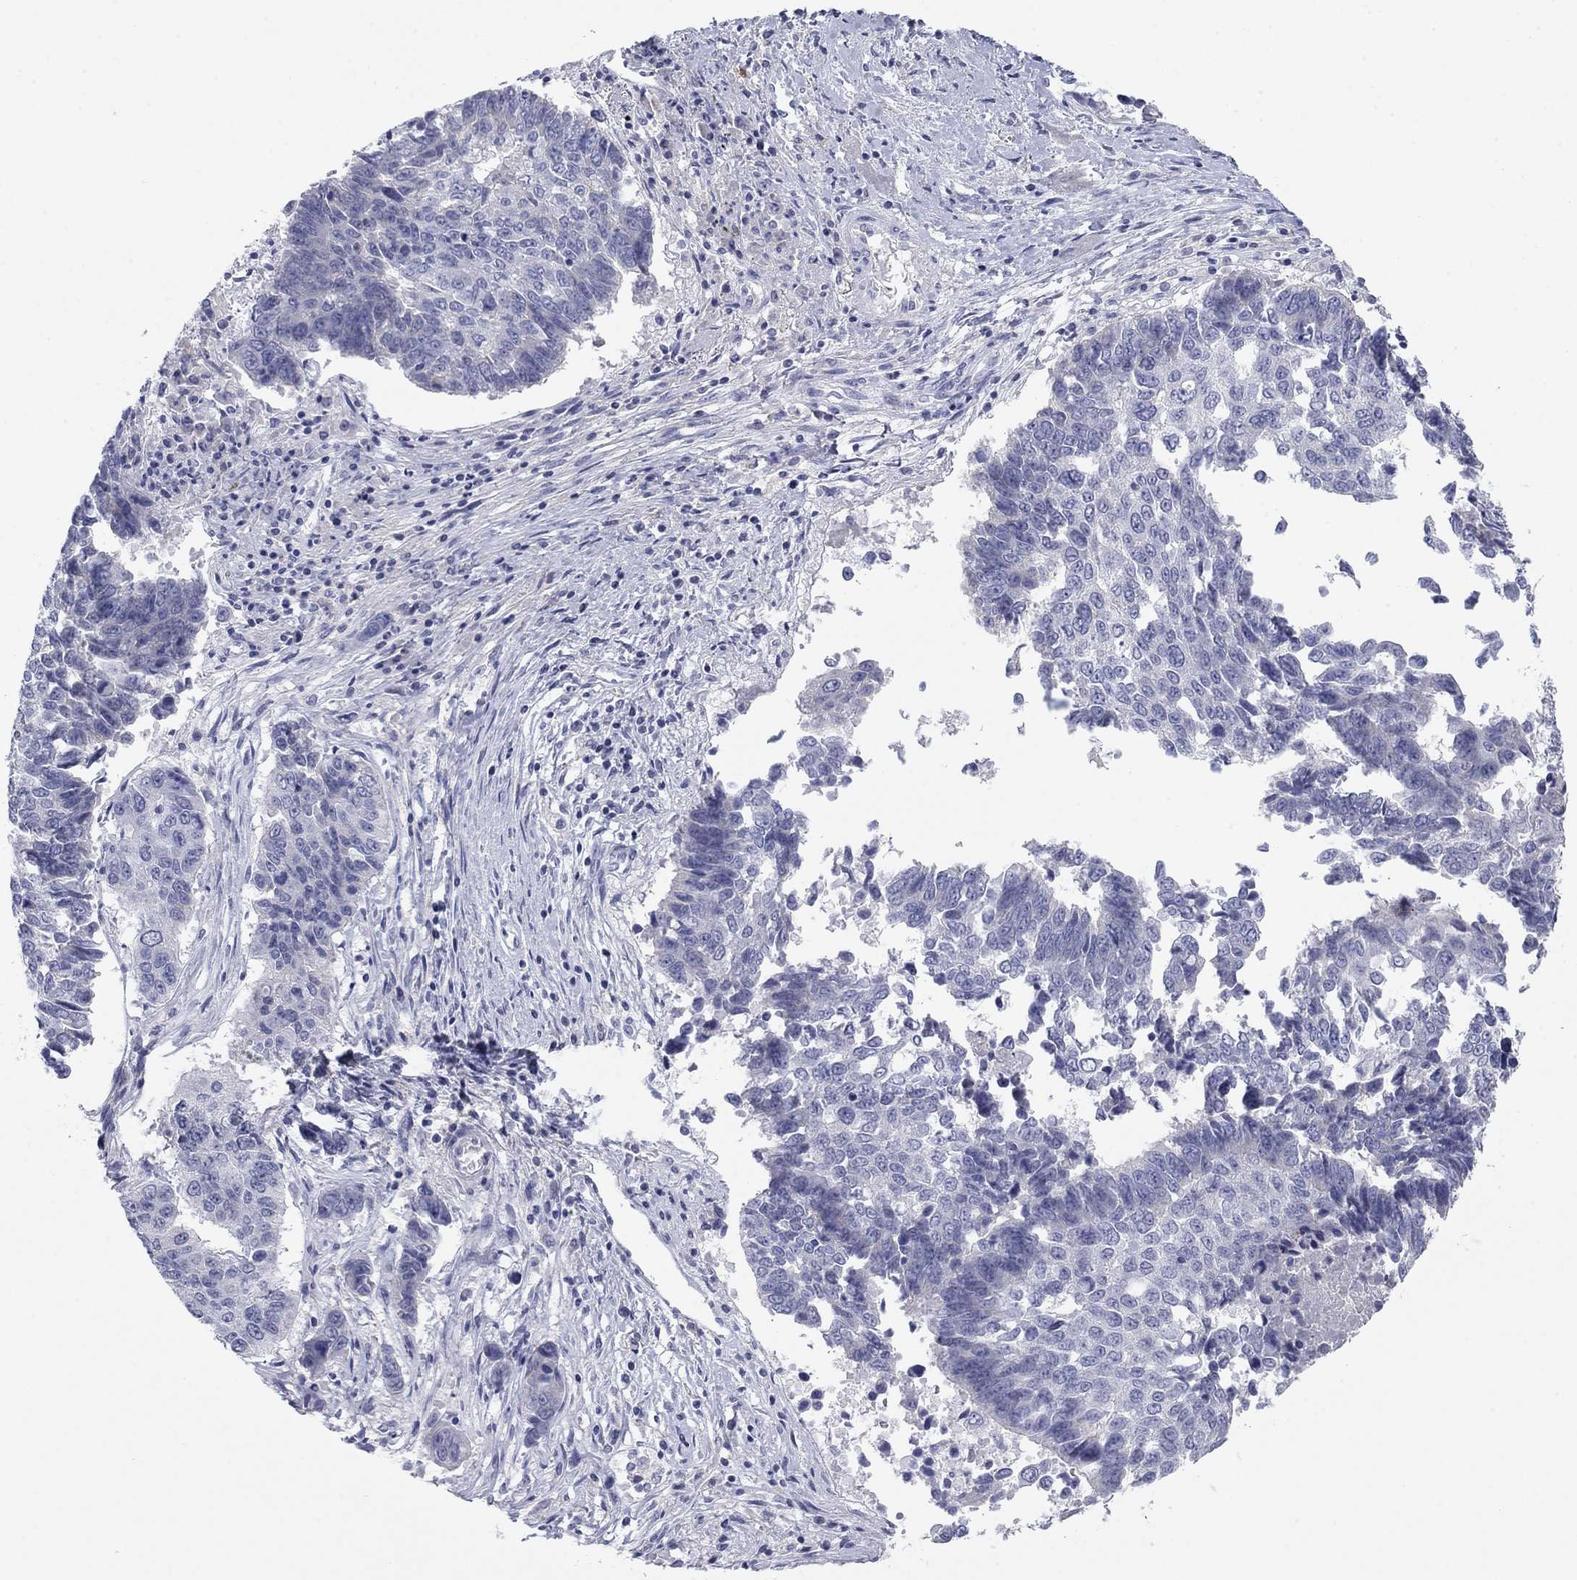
{"staining": {"intensity": "negative", "quantity": "none", "location": "none"}, "tissue": "lung cancer", "cell_type": "Tumor cells", "image_type": "cancer", "snomed": [{"axis": "morphology", "description": "Squamous cell carcinoma, NOS"}, {"axis": "topography", "description": "Lung"}], "caption": "The histopathology image displays no significant staining in tumor cells of lung cancer (squamous cell carcinoma).", "gene": "CNTNAP4", "patient": {"sex": "male", "age": 73}}